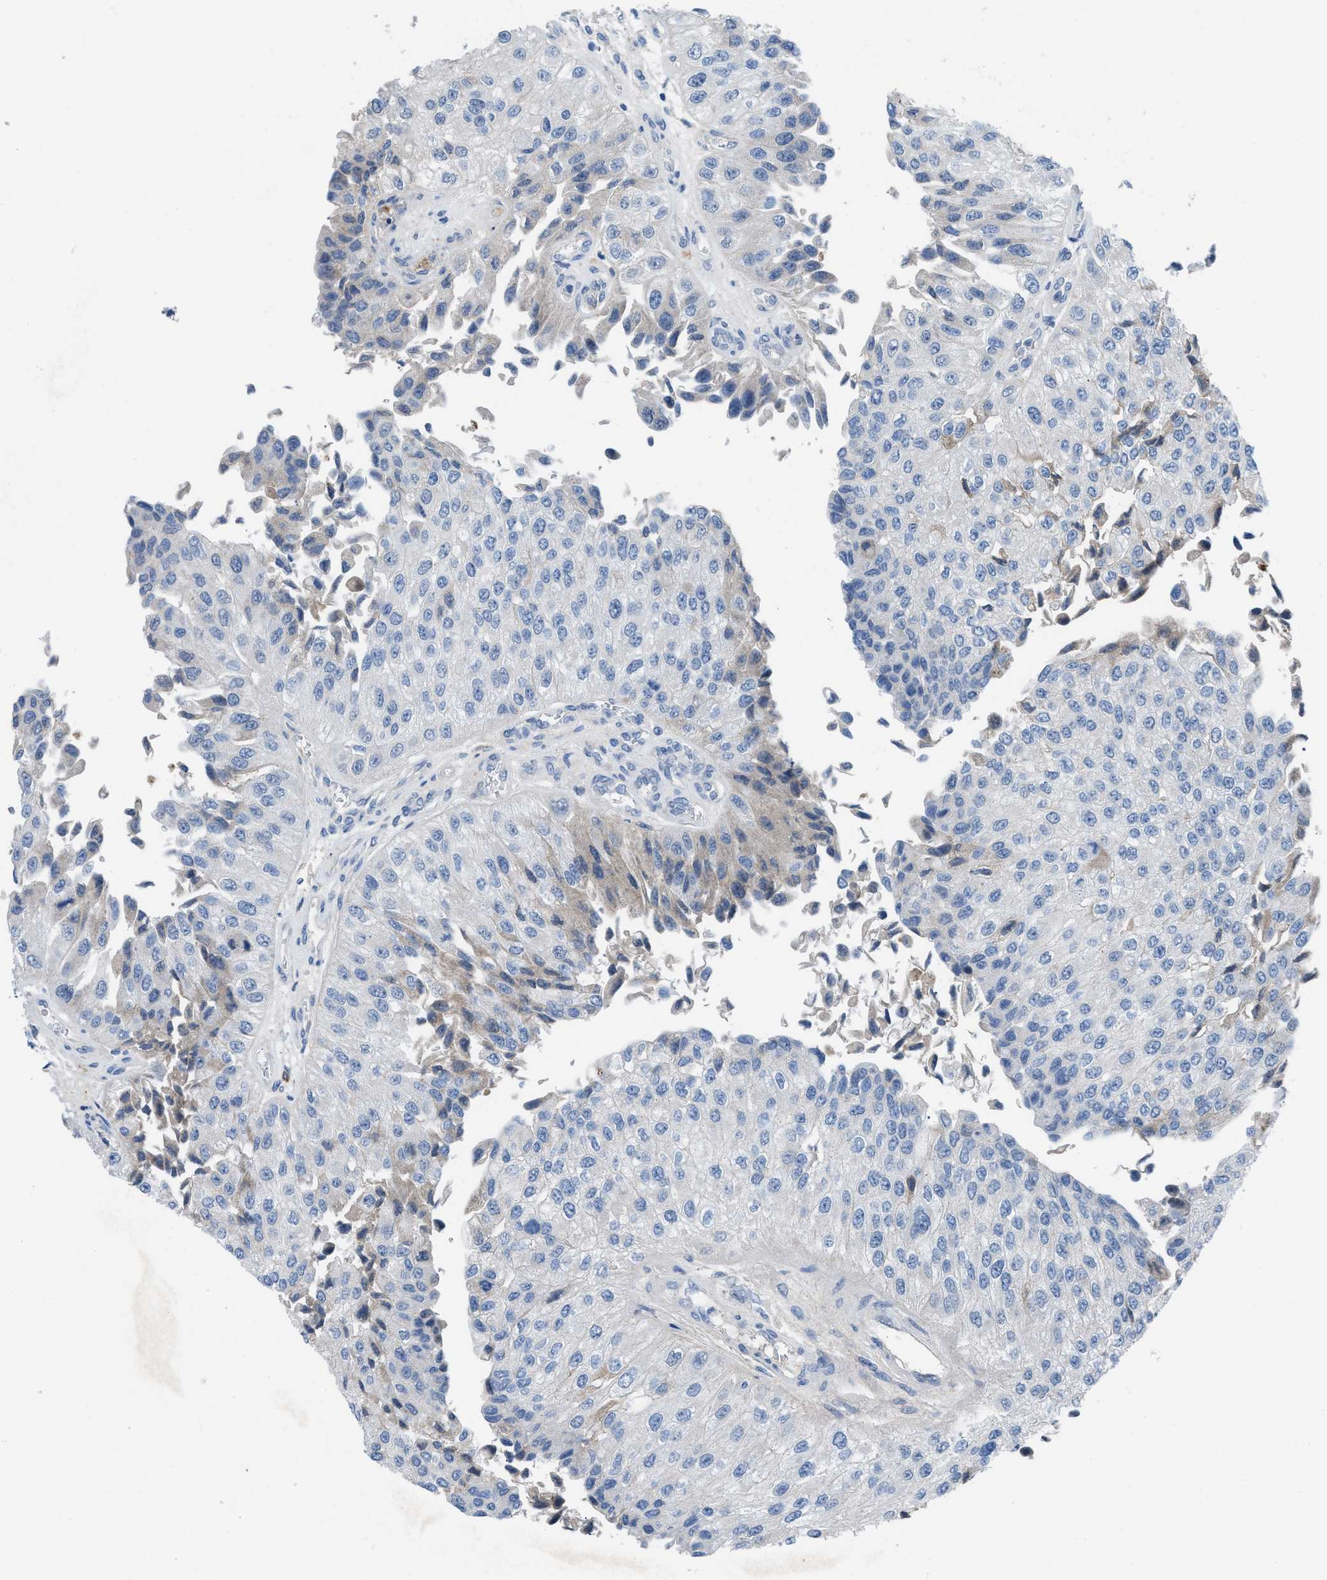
{"staining": {"intensity": "weak", "quantity": "<25%", "location": "cytoplasmic/membranous"}, "tissue": "urothelial cancer", "cell_type": "Tumor cells", "image_type": "cancer", "snomed": [{"axis": "morphology", "description": "Urothelial carcinoma, High grade"}, {"axis": "topography", "description": "Kidney"}, {"axis": "topography", "description": "Urinary bladder"}], "caption": "The immunohistochemistry (IHC) micrograph has no significant positivity in tumor cells of high-grade urothelial carcinoma tissue.", "gene": "HPX", "patient": {"sex": "male", "age": 77}}